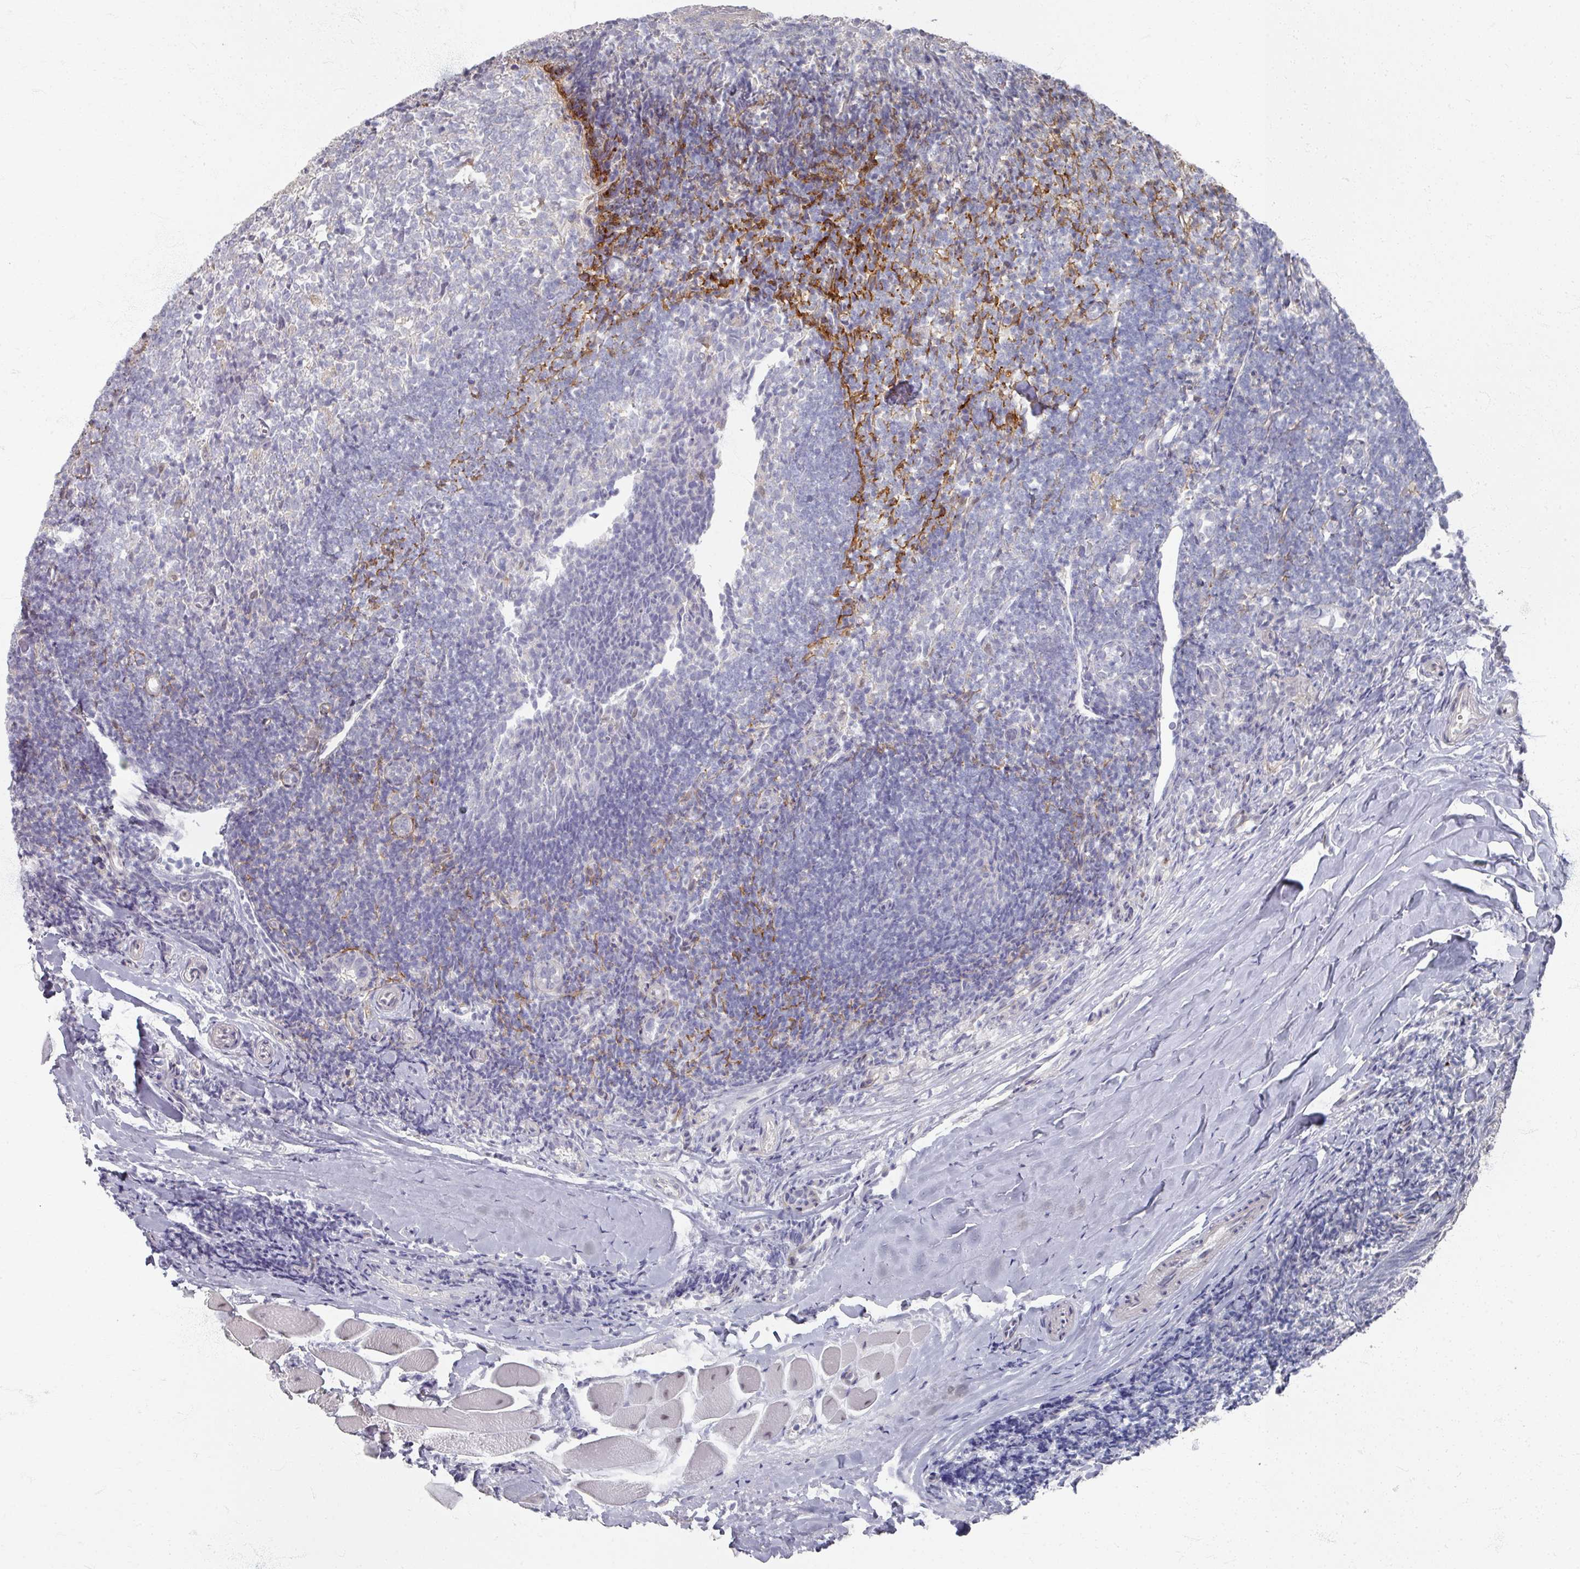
{"staining": {"intensity": "negative", "quantity": "none", "location": "none"}, "tissue": "tonsil", "cell_type": "Germinal center cells", "image_type": "normal", "snomed": [{"axis": "morphology", "description": "Normal tissue, NOS"}, {"axis": "topography", "description": "Tonsil"}], "caption": "This is an IHC image of unremarkable human tonsil. There is no staining in germinal center cells.", "gene": "TTYH3", "patient": {"sex": "female", "age": 10}}